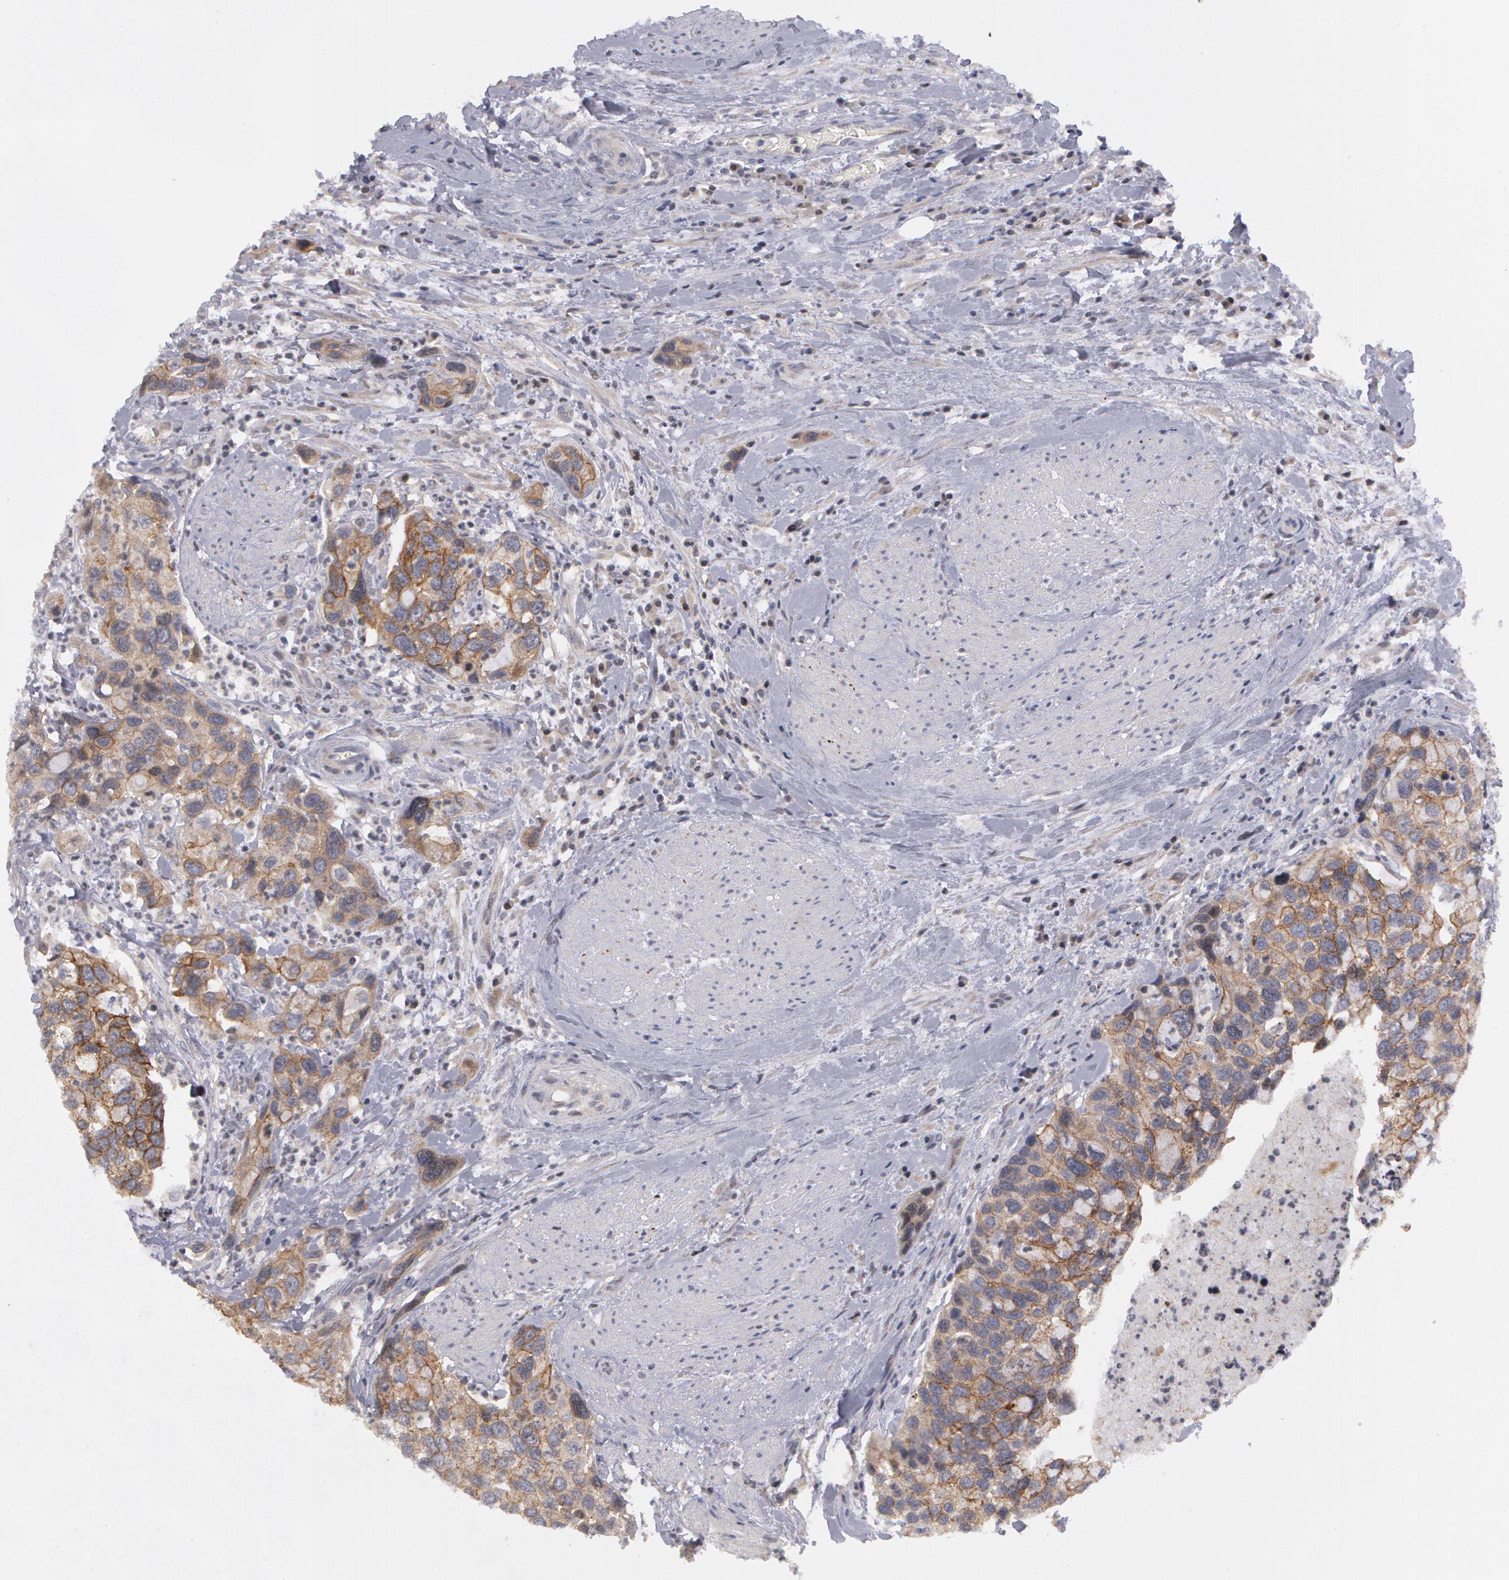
{"staining": {"intensity": "moderate", "quantity": "25%-75%", "location": "cytoplasmic/membranous"}, "tissue": "urothelial cancer", "cell_type": "Tumor cells", "image_type": "cancer", "snomed": [{"axis": "morphology", "description": "Urothelial carcinoma, High grade"}, {"axis": "topography", "description": "Urinary bladder"}], "caption": "Human urothelial cancer stained with a protein marker reveals moderate staining in tumor cells.", "gene": "ERBB2", "patient": {"sex": "male", "age": 66}}